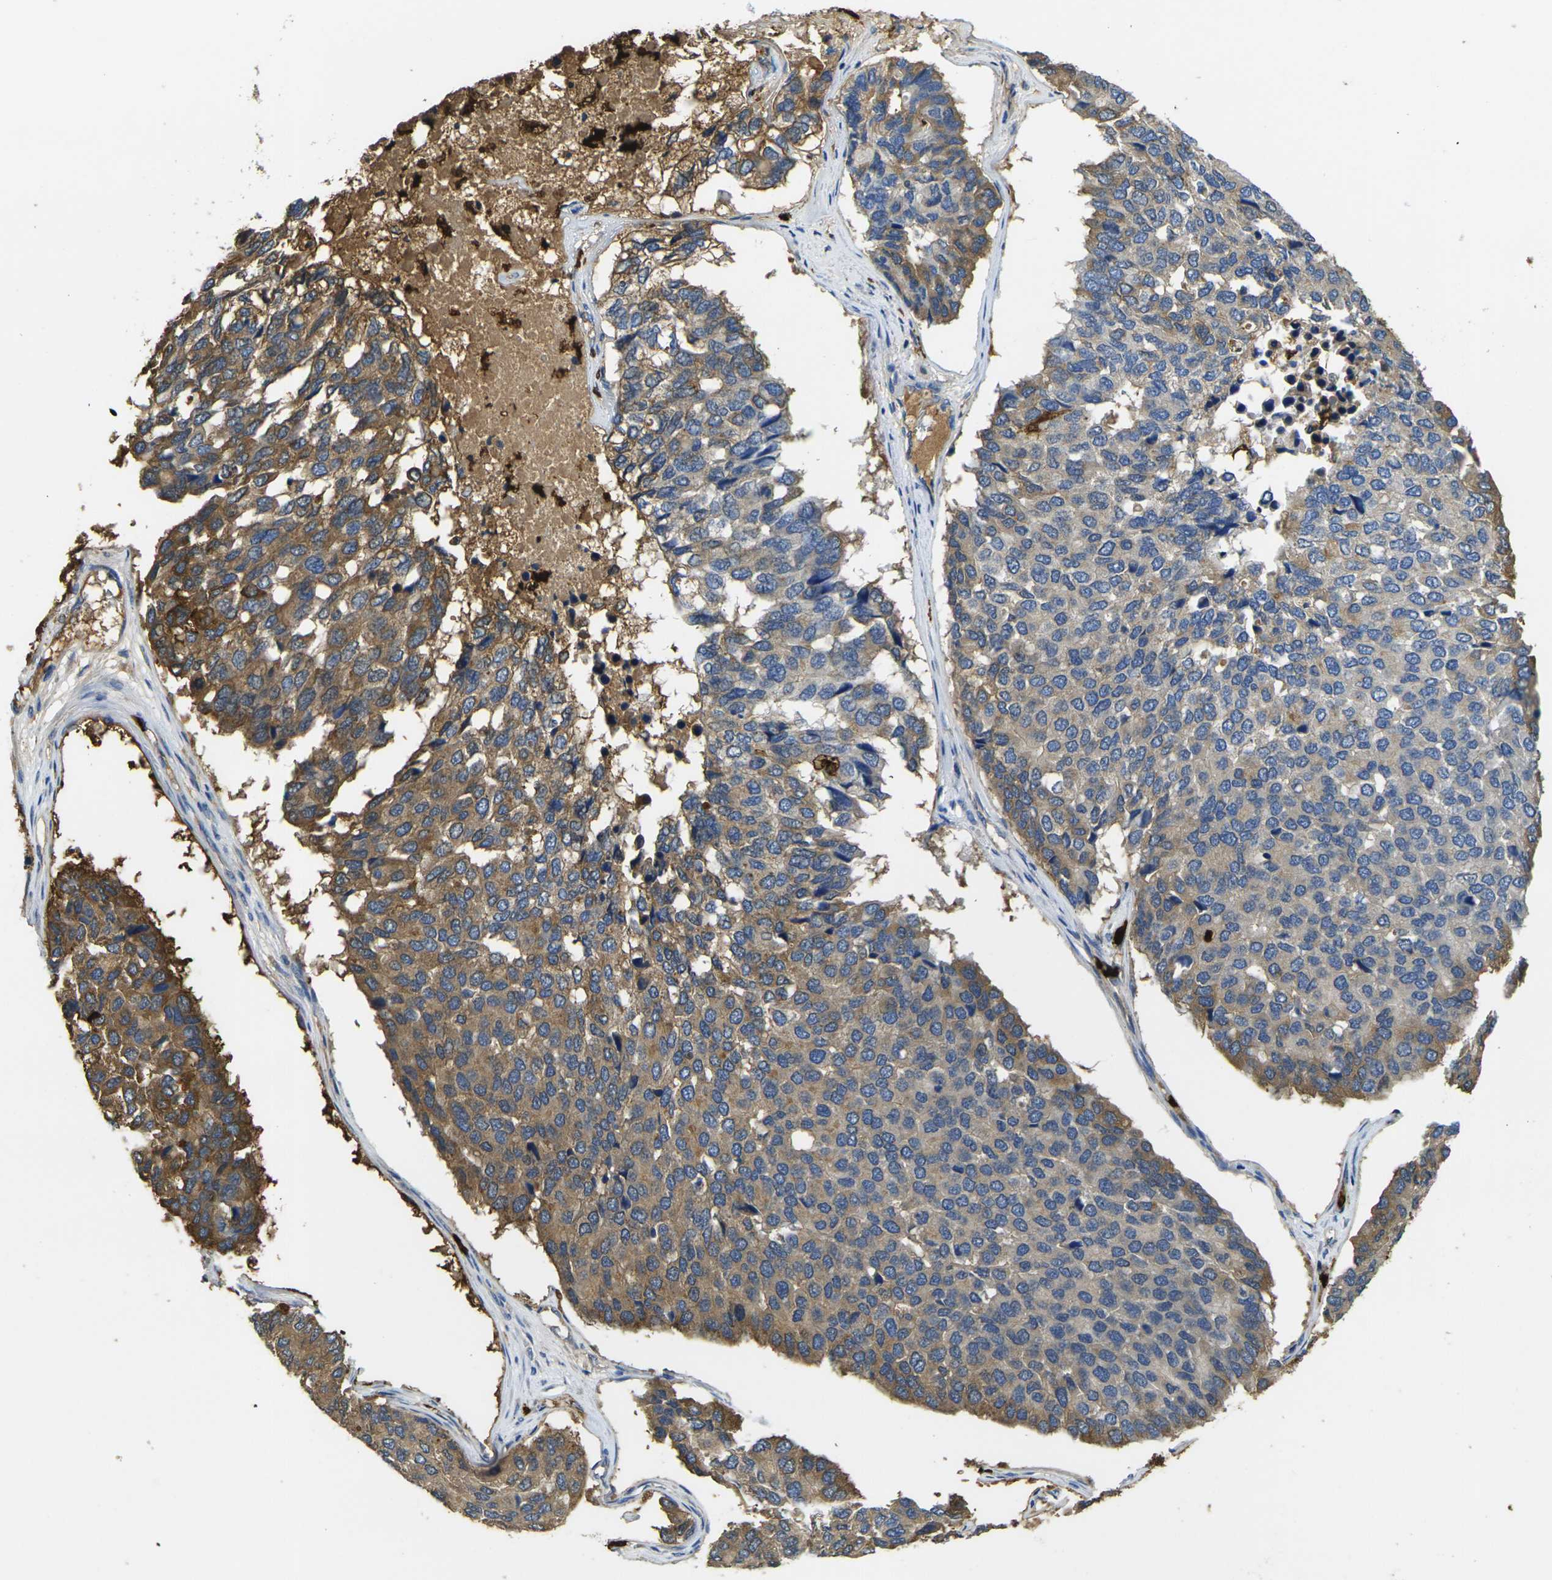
{"staining": {"intensity": "moderate", "quantity": "25%-75%", "location": "cytoplasmic/membranous"}, "tissue": "pancreatic cancer", "cell_type": "Tumor cells", "image_type": "cancer", "snomed": [{"axis": "morphology", "description": "Adenocarcinoma, NOS"}, {"axis": "topography", "description": "Pancreas"}], "caption": "Immunohistochemical staining of human pancreatic cancer (adenocarcinoma) reveals medium levels of moderate cytoplasmic/membranous protein positivity in about 25%-75% of tumor cells.", "gene": "S100A9", "patient": {"sex": "male", "age": 50}}